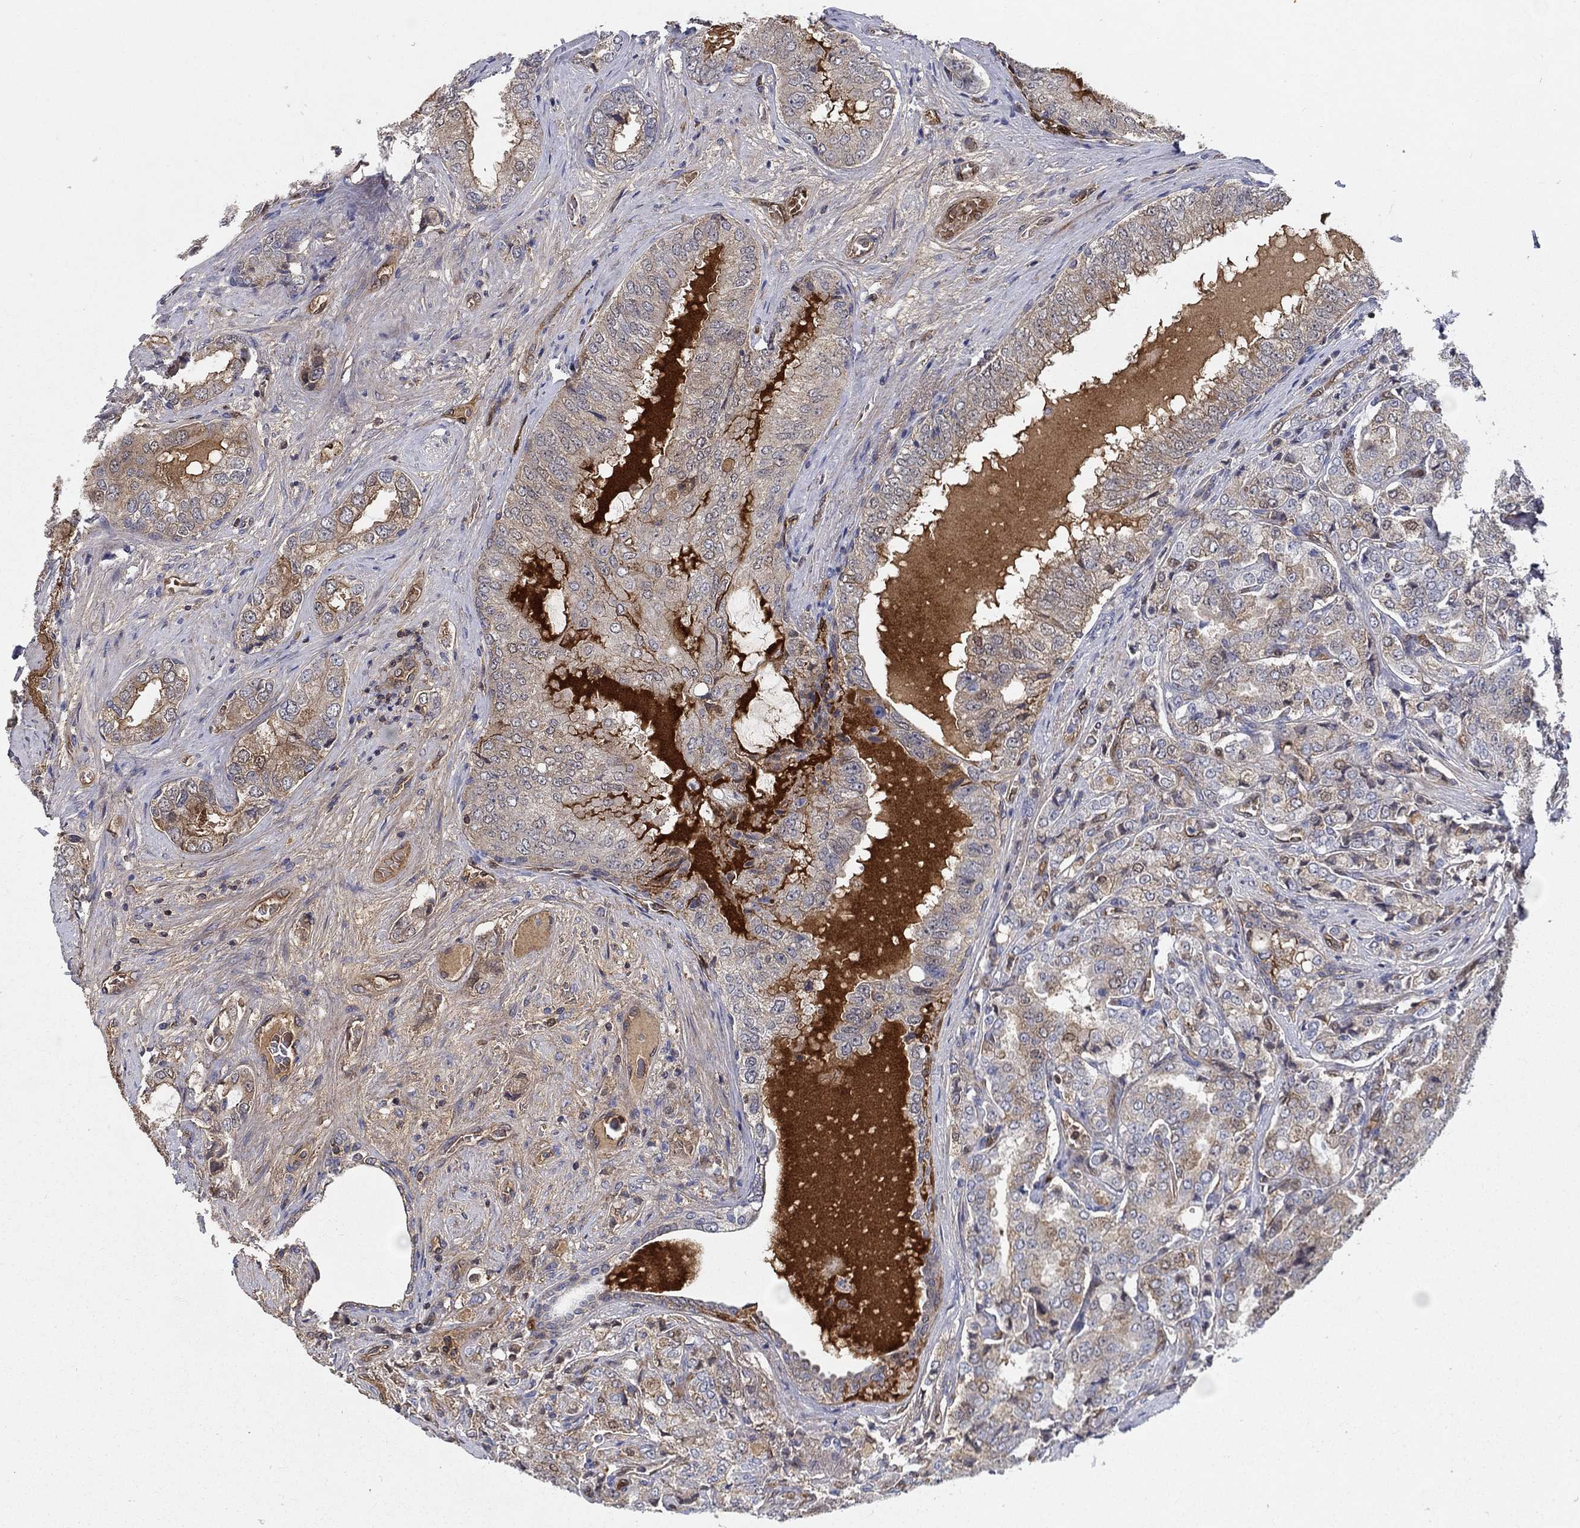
{"staining": {"intensity": "weak", "quantity": "25%-75%", "location": "cytoplasmic/membranous"}, "tissue": "prostate cancer", "cell_type": "Tumor cells", "image_type": "cancer", "snomed": [{"axis": "morphology", "description": "Adenocarcinoma, NOS"}, {"axis": "topography", "description": "Prostate"}], "caption": "Immunohistochemistry (IHC) (DAB) staining of prostate cancer demonstrates weak cytoplasmic/membranous protein staining in about 25%-75% of tumor cells.", "gene": "AGFG2", "patient": {"sex": "male", "age": 65}}